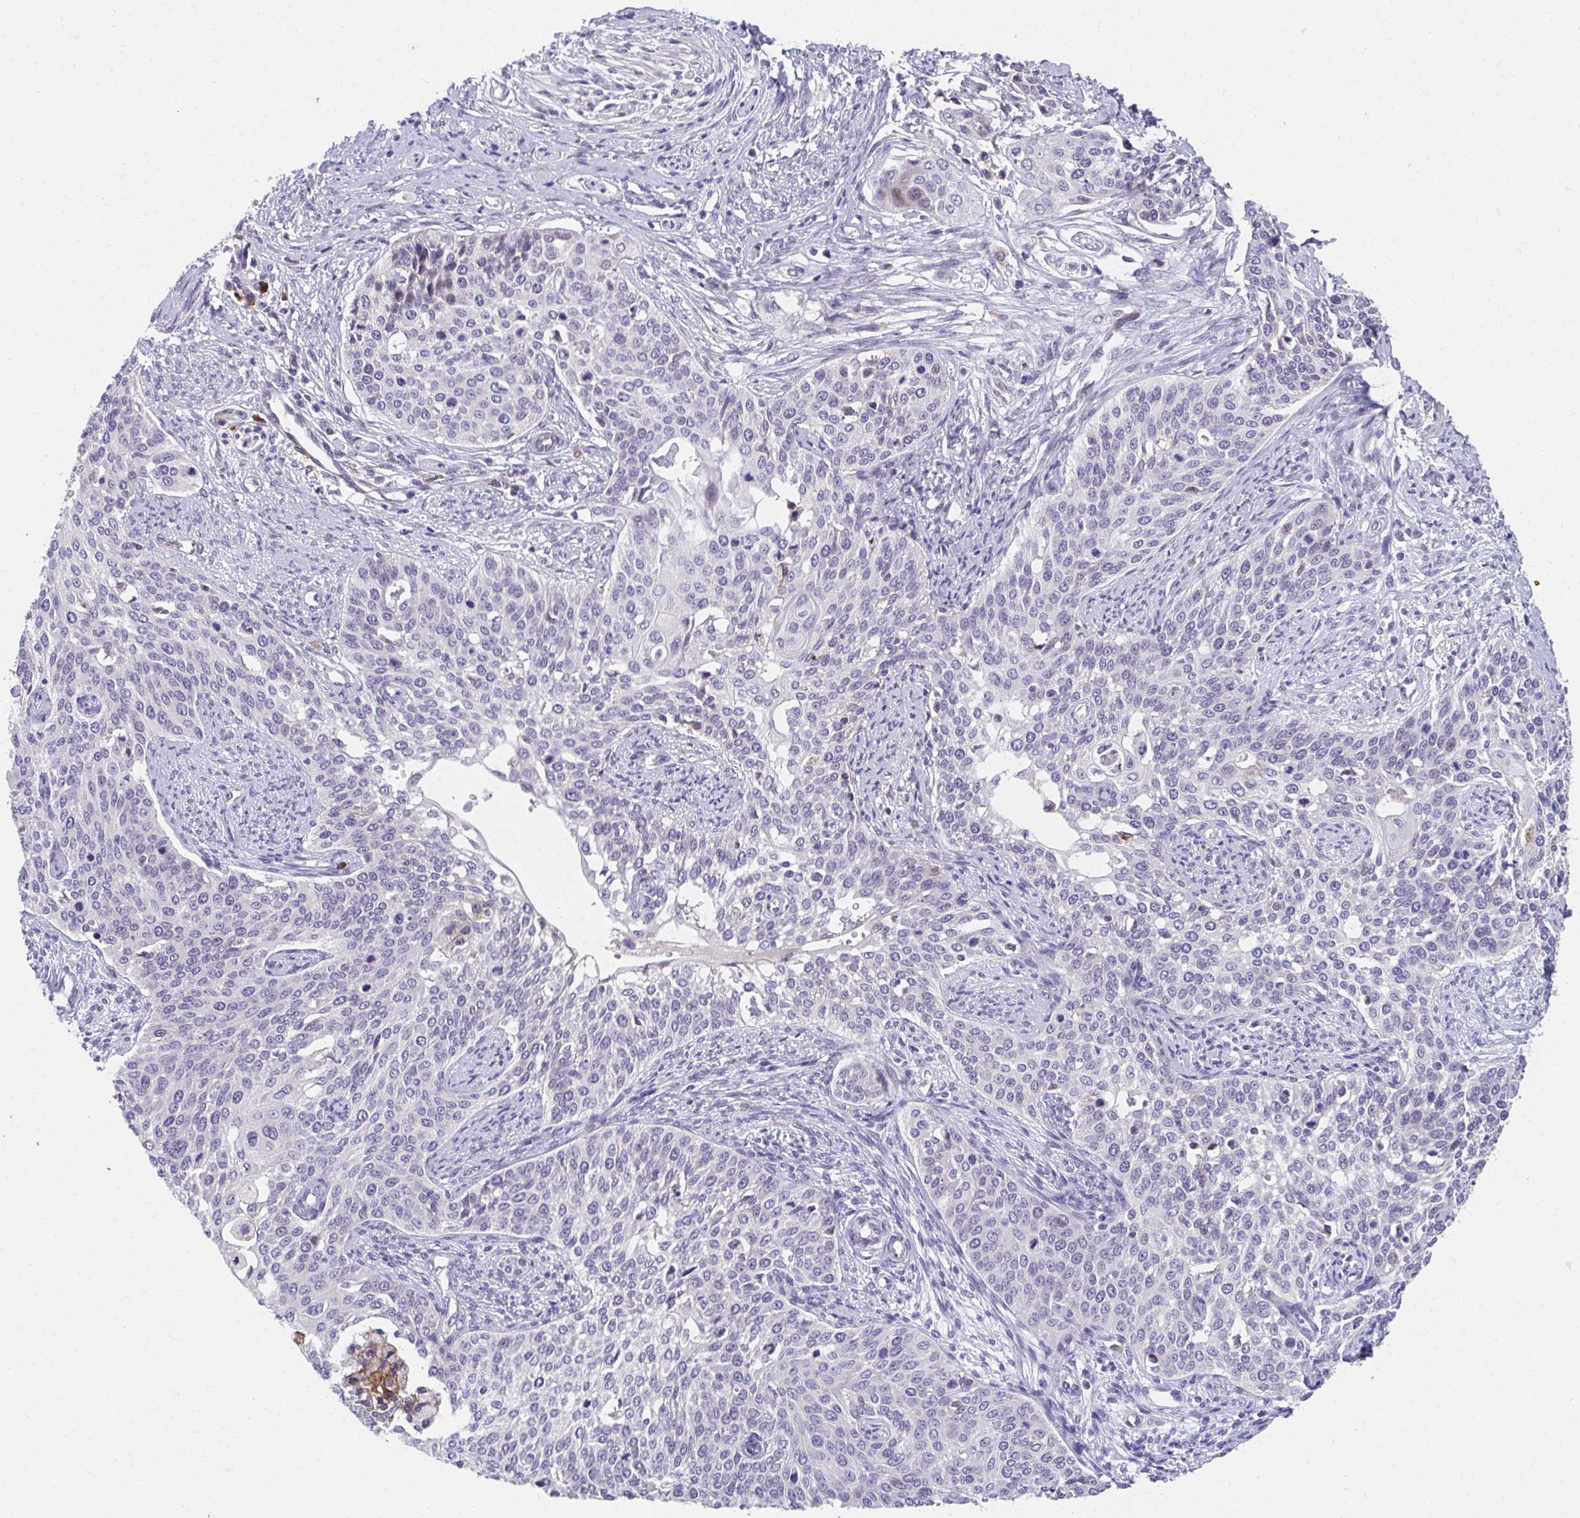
{"staining": {"intensity": "negative", "quantity": "none", "location": "none"}, "tissue": "cervical cancer", "cell_type": "Tumor cells", "image_type": "cancer", "snomed": [{"axis": "morphology", "description": "Squamous cell carcinoma, NOS"}, {"axis": "topography", "description": "Cervix"}], "caption": "Immunohistochemistry histopathology image of human squamous cell carcinoma (cervical) stained for a protein (brown), which displays no expression in tumor cells. (DAB (3,3'-diaminobenzidine) IHC visualized using brightfield microscopy, high magnification).", "gene": "SLAMF7", "patient": {"sex": "female", "age": 44}}